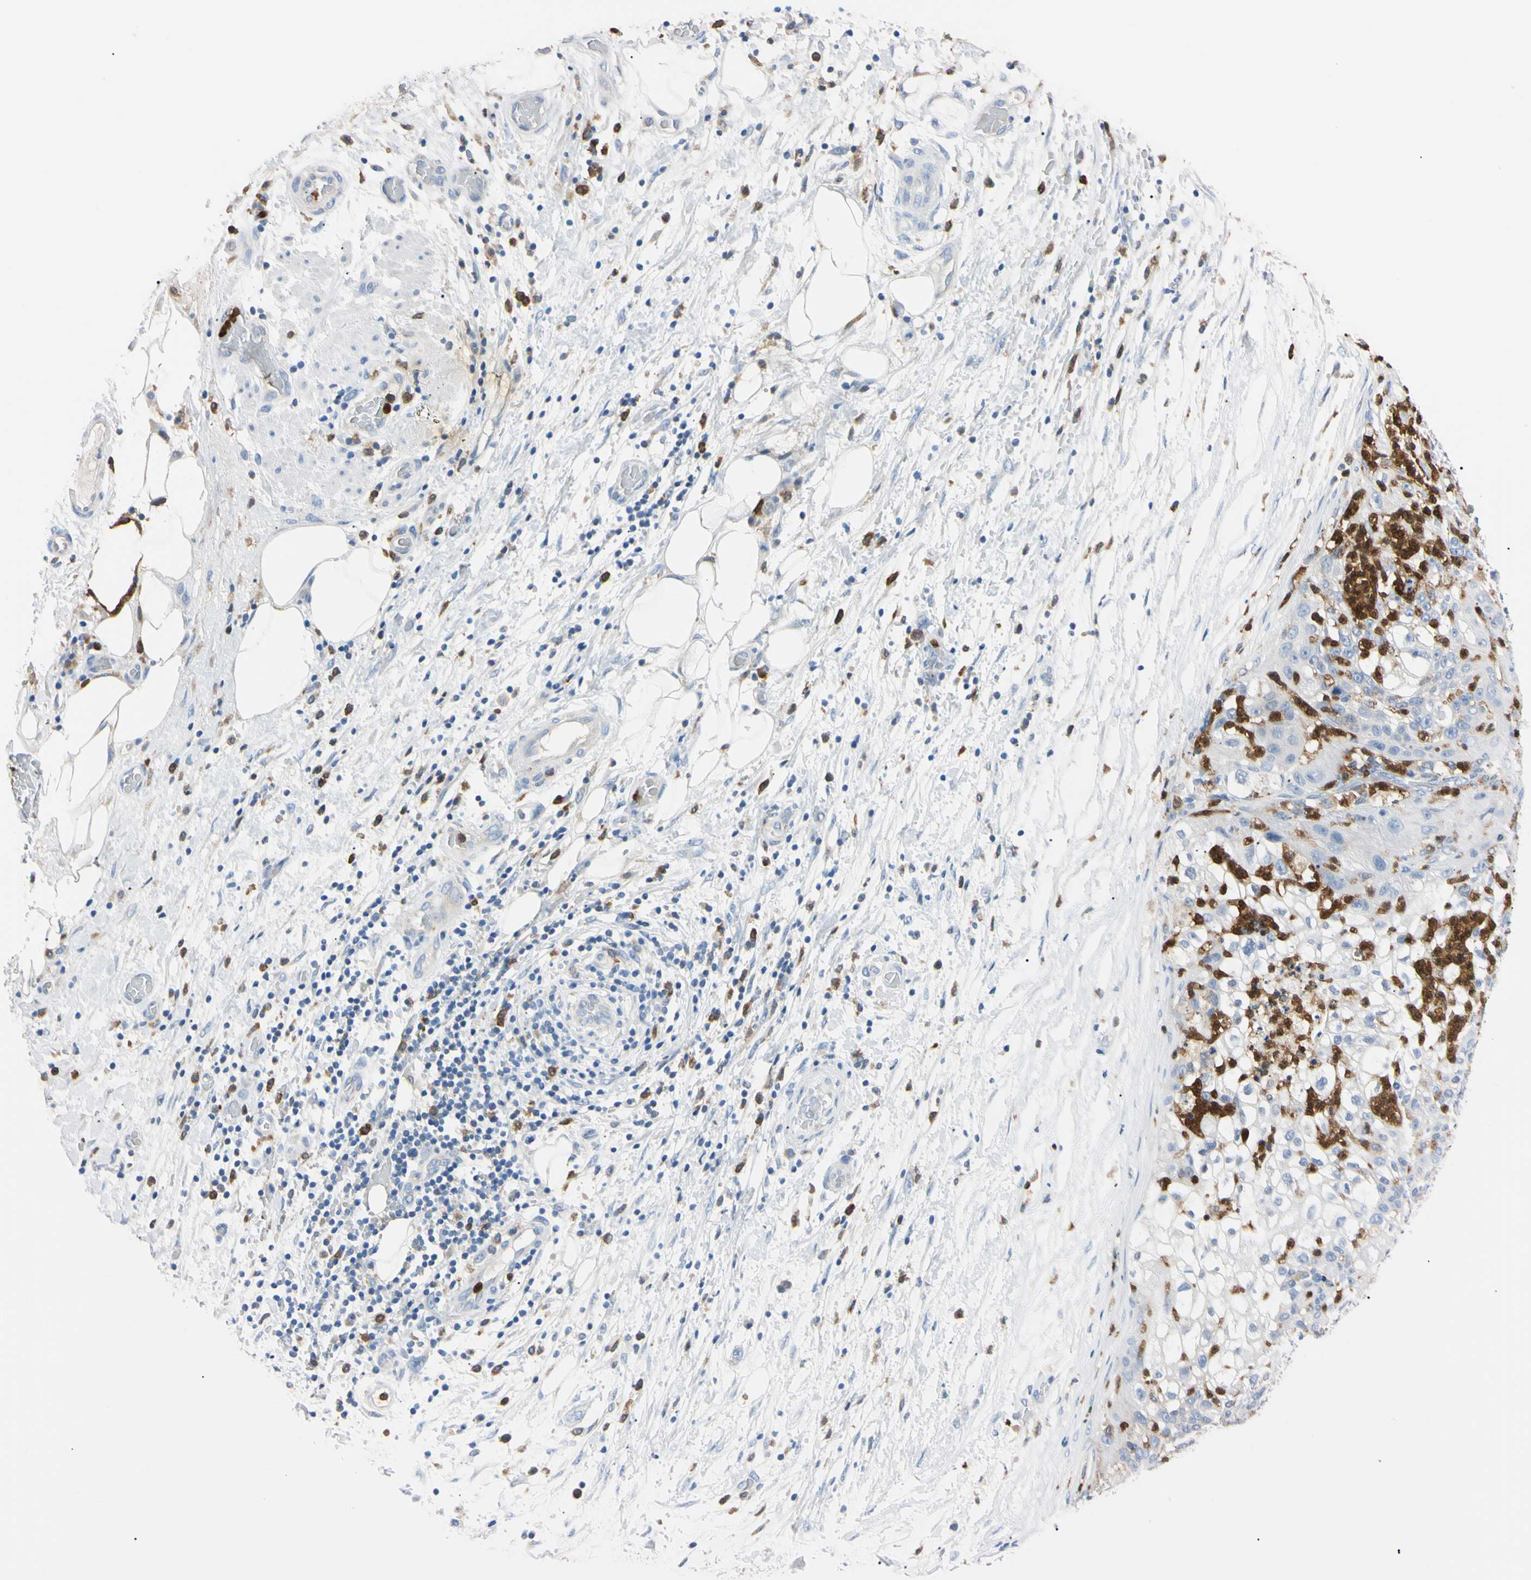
{"staining": {"intensity": "negative", "quantity": "none", "location": "none"}, "tissue": "lung cancer", "cell_type": "Tumor cells", "image_type": "cancer", "snomed": [{"axis": "morphology", "description": "Inflammation, NOS"}, {"axis": "morphology", "description": "Squamous cell carcinoma, NOS"}, {"axis": "topography", "description": "Lymph node"}, {"axis": "topography", "description": "Soft tissue"}, {"axis": "topography", "description": "Lung"}], "caption": "The IHC image has no significant staining in tumor cells of lung cancer (squamous cell carcinoma) tissue.", "gene": "NCF4", "patient": {"sex": "male", "age": 66}}